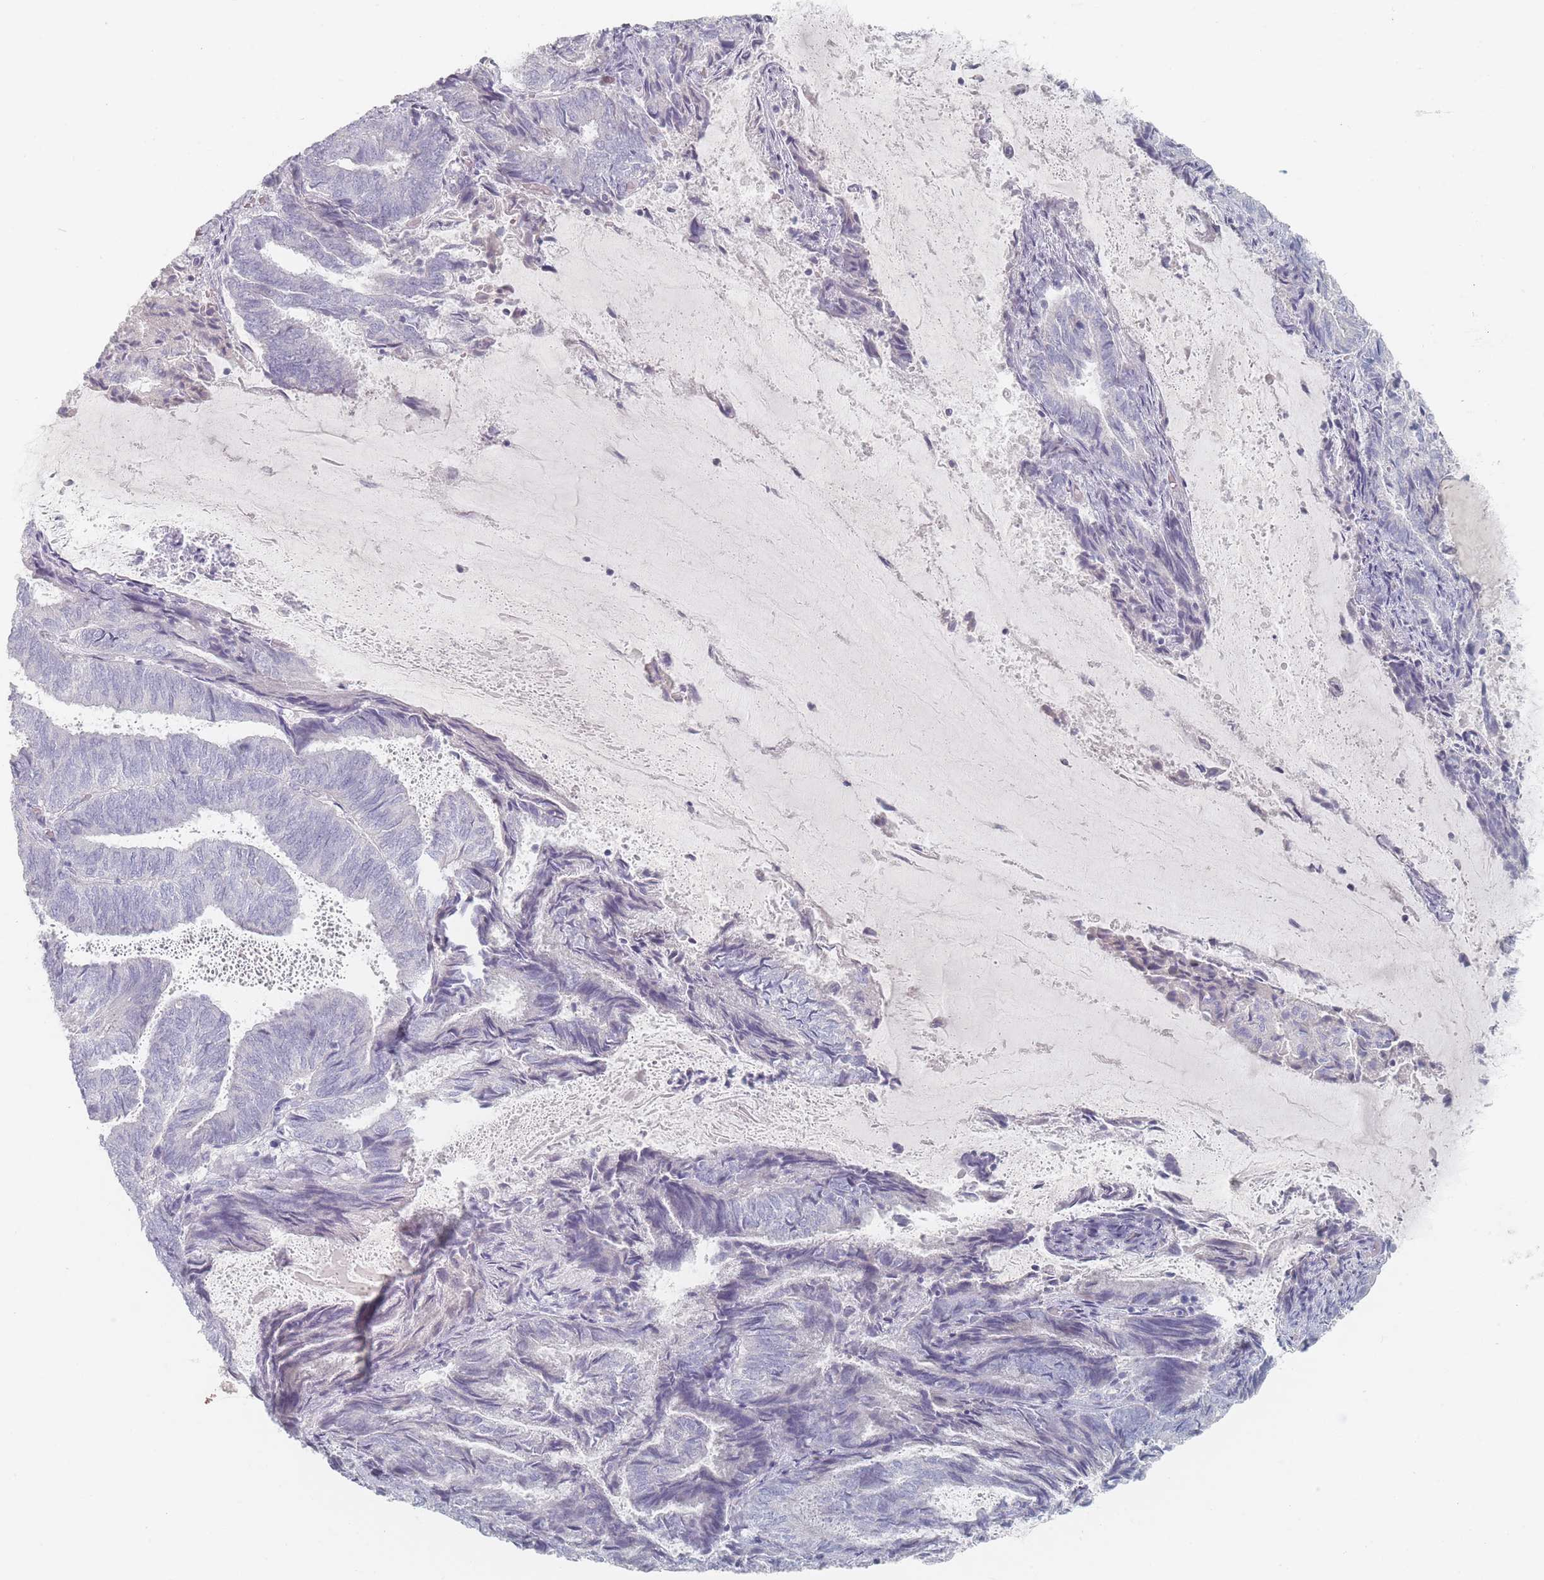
{"staining": {"intensity": "negative", "quantity": "none", "location": "none"}, "tissue": "endometrial cancer", "cell_type": "Tumor cells", "image_type": "cancer", "snomed": [{"axis": "morphology", "description": "Adenocarcinoma, NOS"}, {"axis": "topography", "description": "Endometrium"}], "caption": "Immunohistochemical staining of endometrial cancer (adenocarcinoma) displays no significant staining in tumor cells. (Stains: DAB (3,3'-diaminobenzidine) IHC with hematoxylin counter stain, Microscopy: brightfield microscopy at high magnification).", "gene": "CD37", "patient": {"sex": "female", "age": 80}}